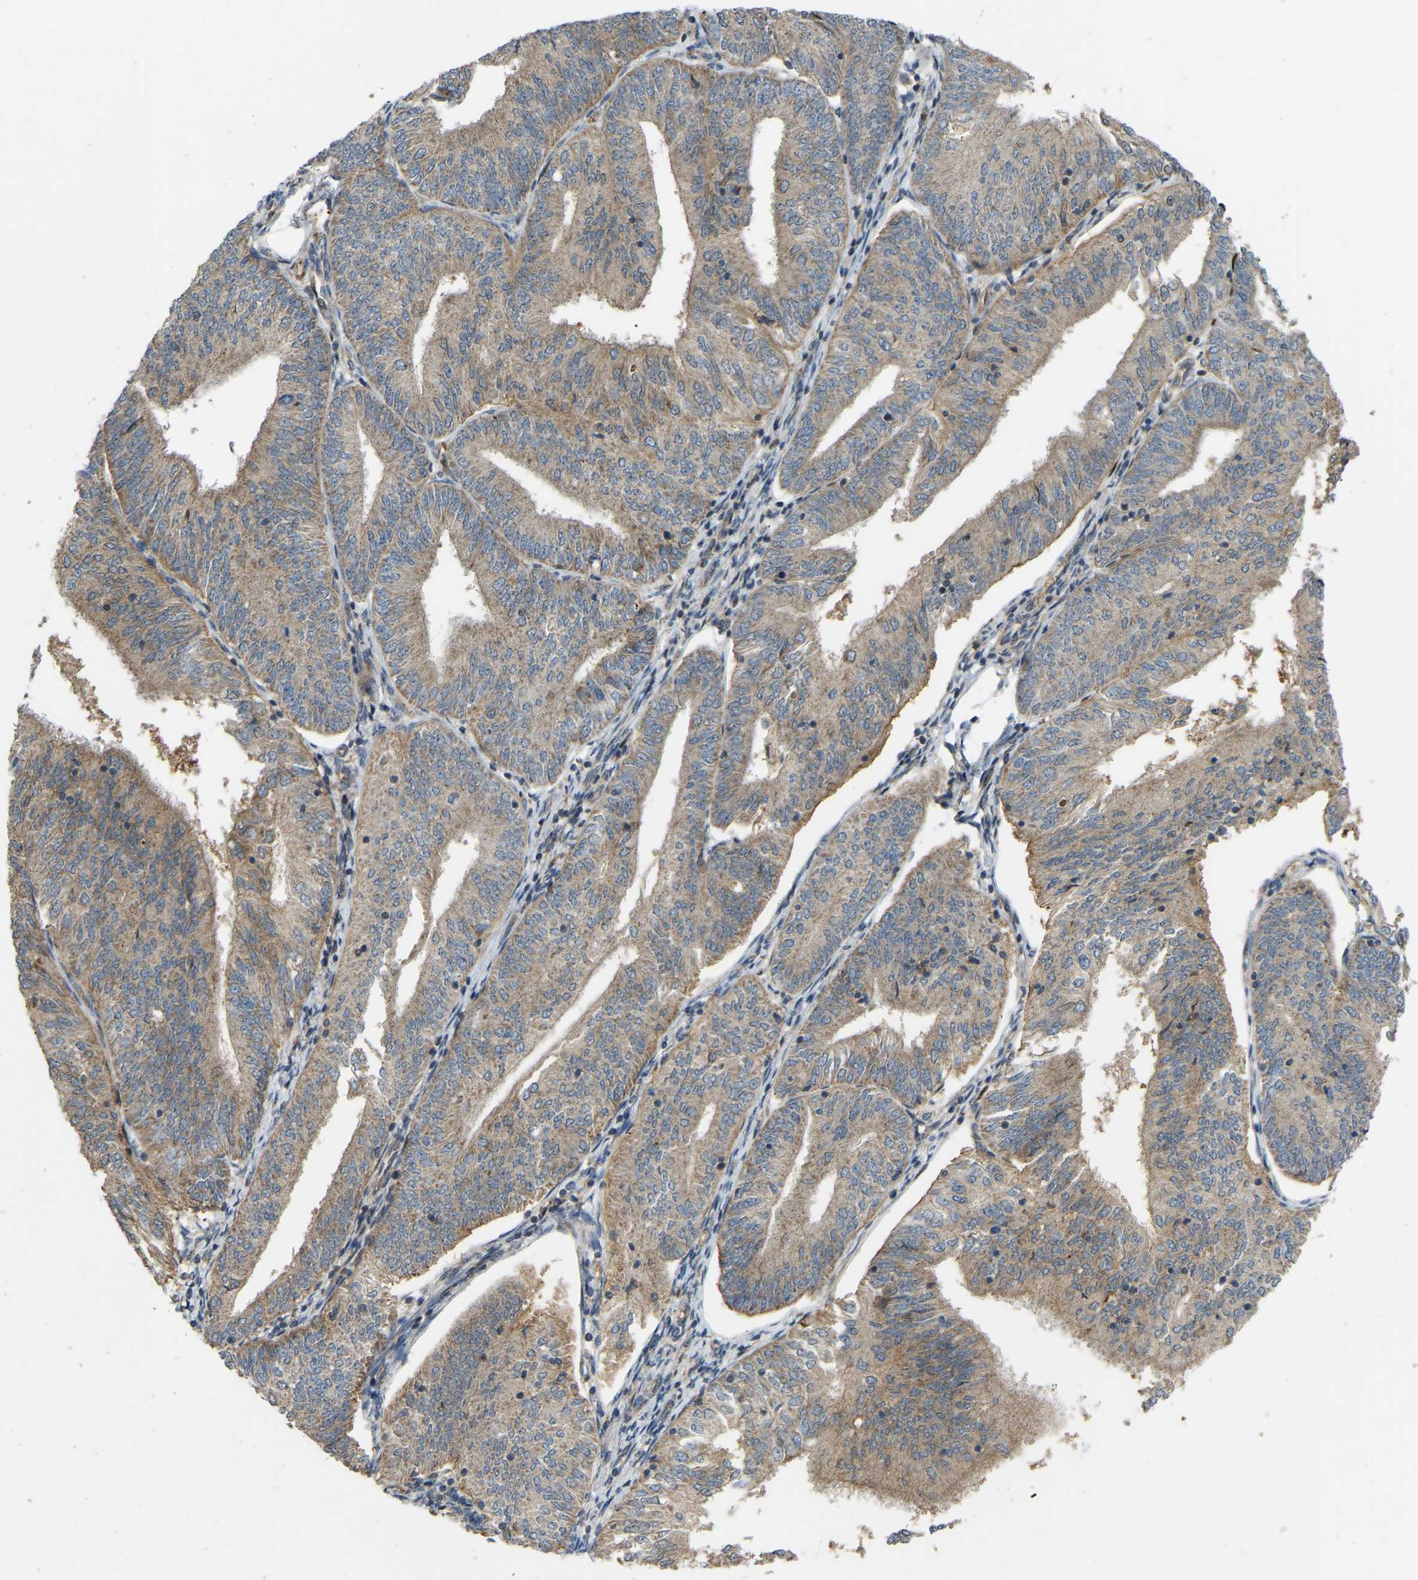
{"staining": {"intensity": "moderate", "quantity": ">75%", "location": "cytoplasmic/membranous"}, "tissue": "endometrial cancer", "cell_type": "Tumor cells", "image_type": "cancer", "snomed": [{"axis": "morphology", "description": "Adenocarcinoma, NOS"}, {"axis": "topography", "description": "Endometrium"}], "caption": "A histopathology image of endometrial cancer stained for a protein demonstrates moderate cytoplasmic/membranous brown staining in tumor cells.", "gene": "C21orf91", "patient": {"sex": "female", "age": 58}}